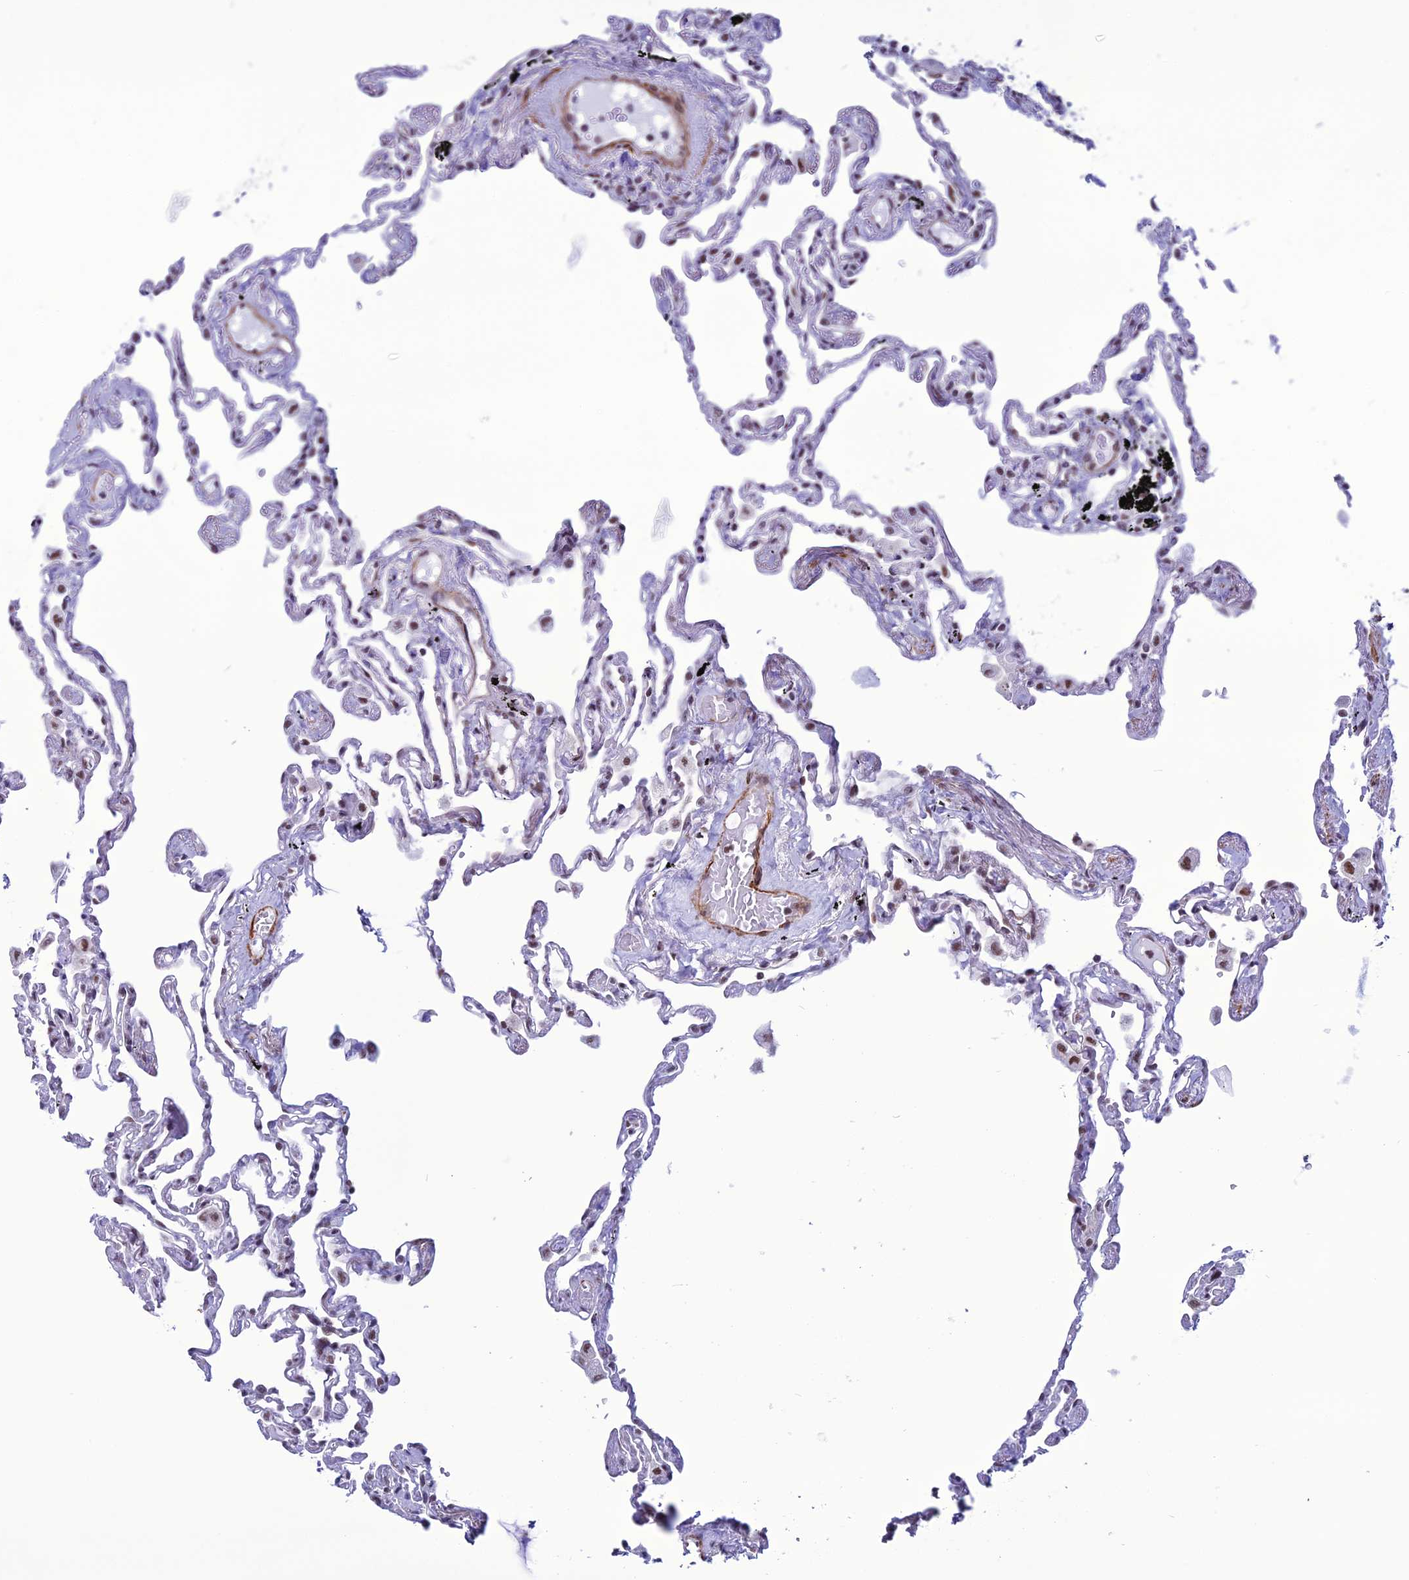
{"staining": {"intensity": "moderate", "quantity": "25%-75%", "location": "nuclear"}, "tissue": "lung", "cell_type": "Alveolar cells", "image_type": "normal", "snomed": [{"axis": "morphology", "description": "Normal tissue, NOS"}, {"axis": "topography", "description": "Lung"}], "caption": "Immunohistochemical staining of unremarkable lung shows 25%-75% levels of moderate nuclear protein expression in approximately 25%-75% of alveolar cells.", "gene": "U2AF1", "patient": {"sex": "female", "age": 67}}